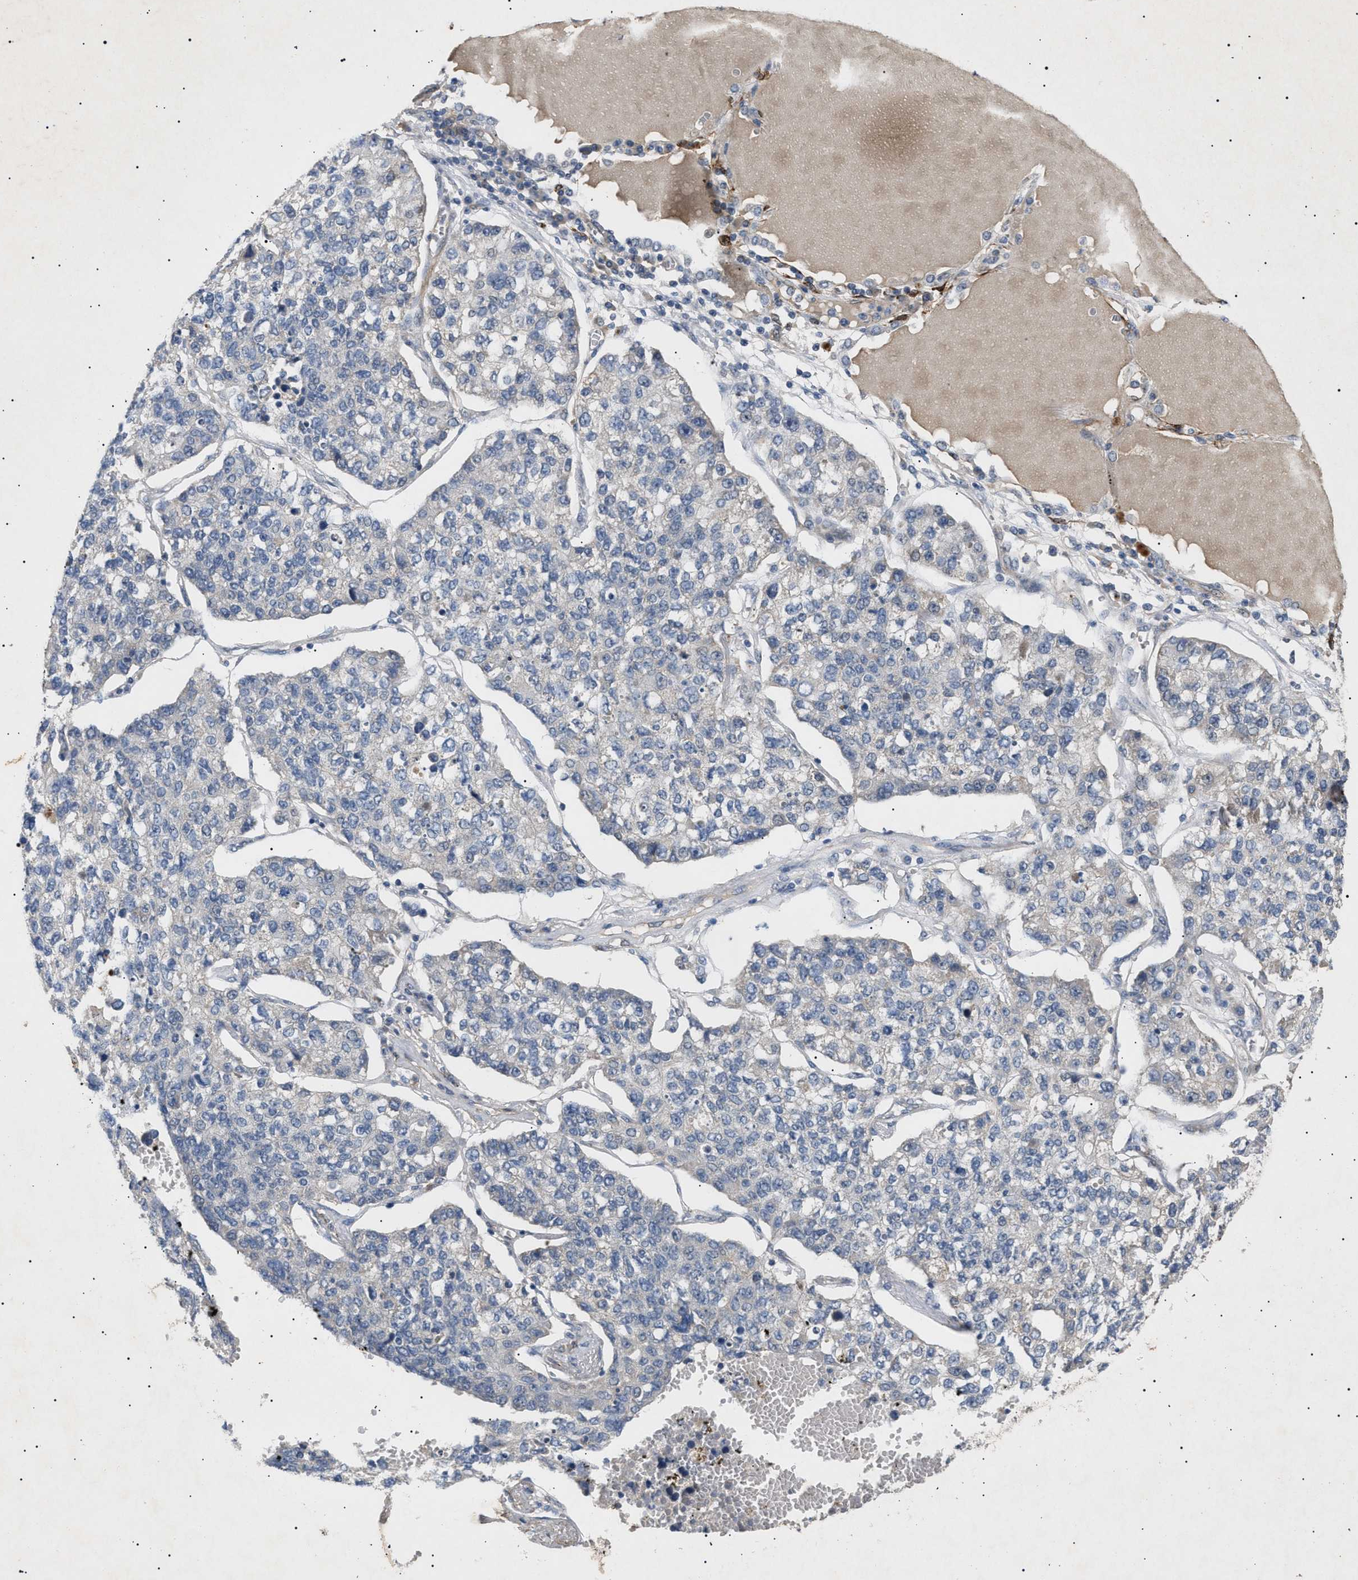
{"staining": {"intensity": "negative", "quantity": "none", "location": "none"}, "tissue": "lung cancer", "cell_type": "Tumor cells", "image_type": "cancer", "snomed": [{"axis": "morphology", "description": "Adenocarcinoma, NOS"}, {"axis": "topography", "description": "Lung"}], "caption": "Protein analysis of lung adenocarcinoma shows no significant staining in tumor cells. (DAB (3,3'-diaminobenzidine) IHC with hematoxylin counter stain).", "gene": "SIRT5", "patient": {"sex": "male", "age": 49}}